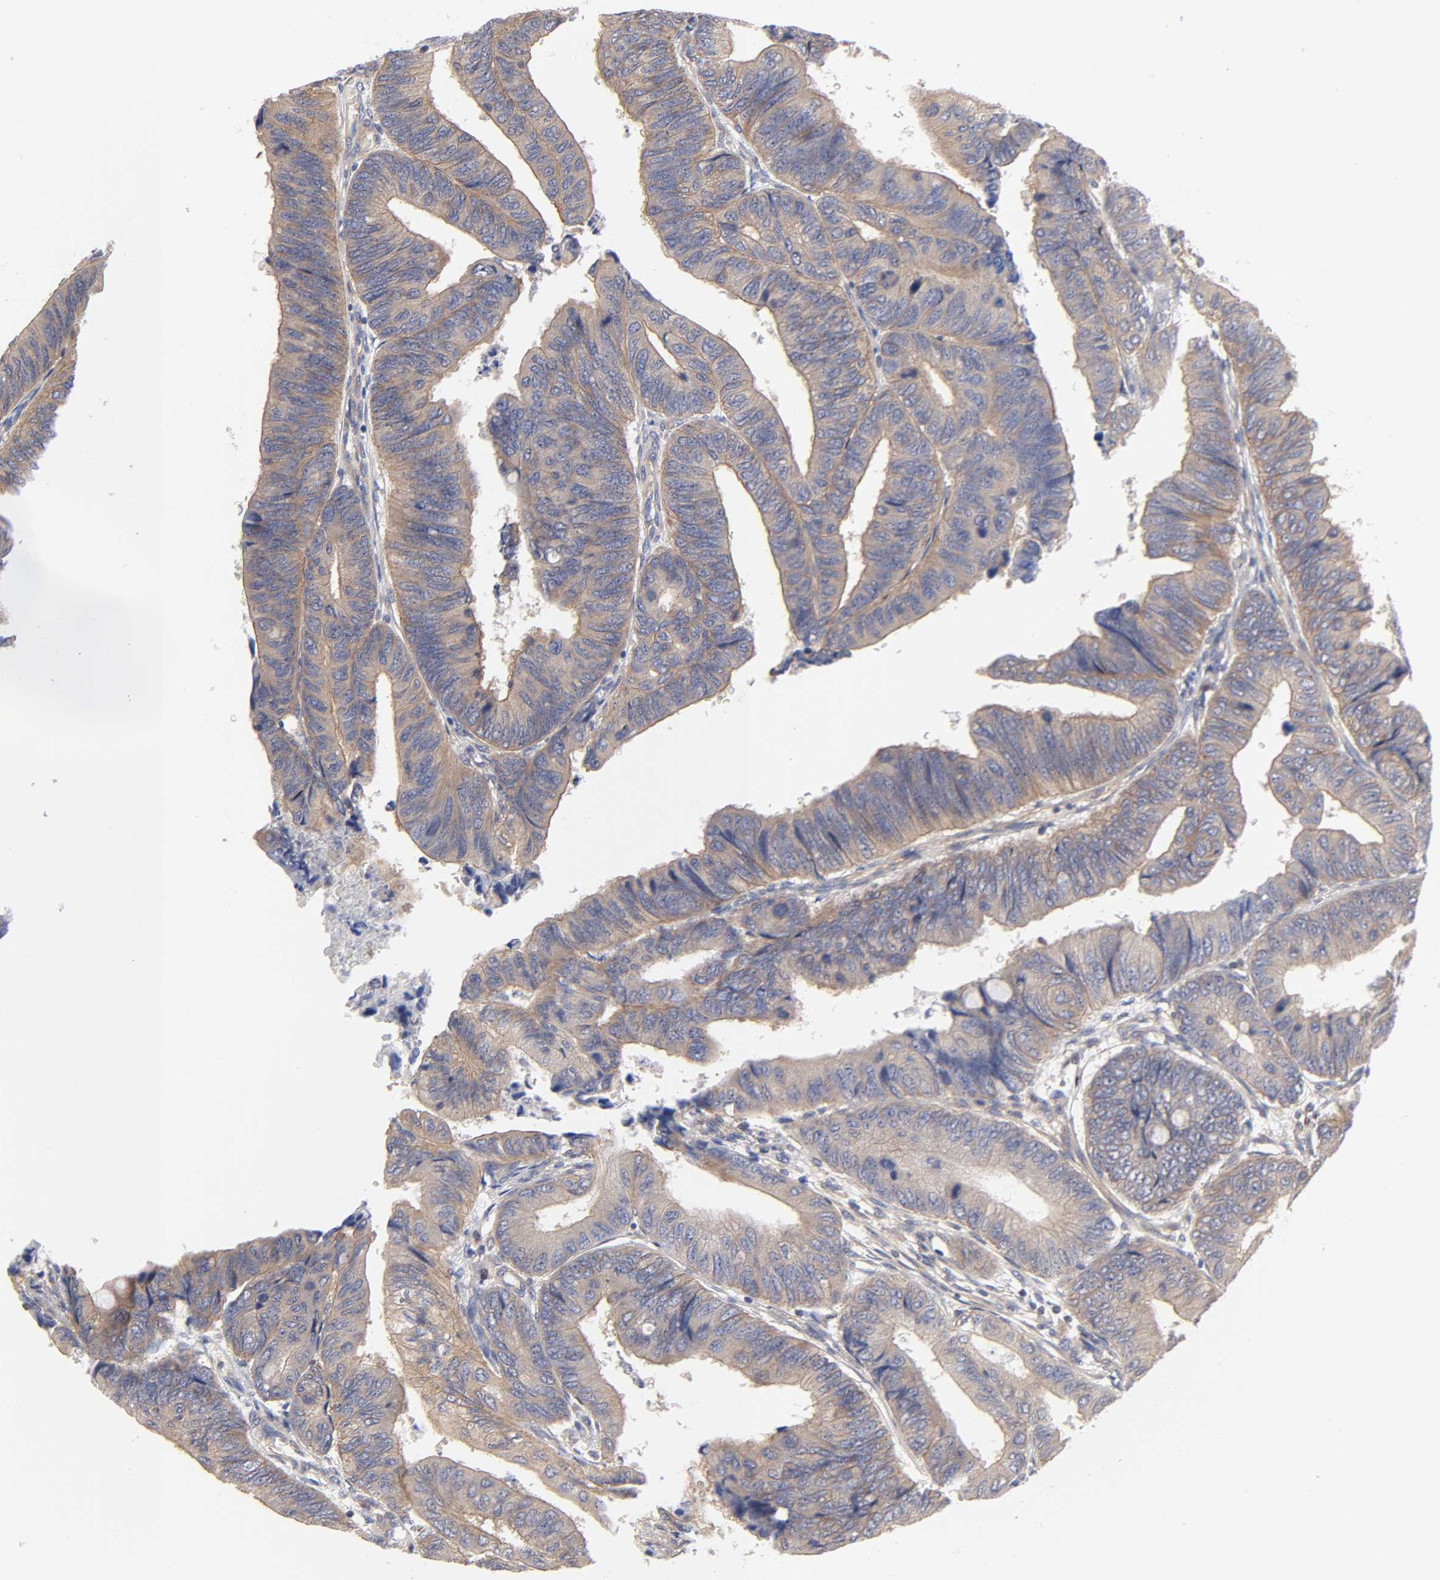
{"staining": {"intensity": "weak", "quantity": ">75%", "location": "cytoplasmic/membranous"}, "tissue": "colorectal cancer", "cell_type": "Tumor cells", "image_type": "cancer", "snomed": [{"axis": "morphology", "description": "Normal tissue, NOS"}, {"axis": "morphology", "description": "Adenocarcinoma, NOS"}, {"axis": "topography", "description": "Rectum"}, {"axis": "topography", "description": "Peripheral nerve tissue"}], "caption": "A brown stain labels weak cytoplasmic/membranous staining of a protein in adenocarcinoma (colorectal) tumor cells. (Brightfield microscopy of DAB IHC at high magnification).", "gene": "STRN3", "patient": {"sex": "male", "age": 92}}